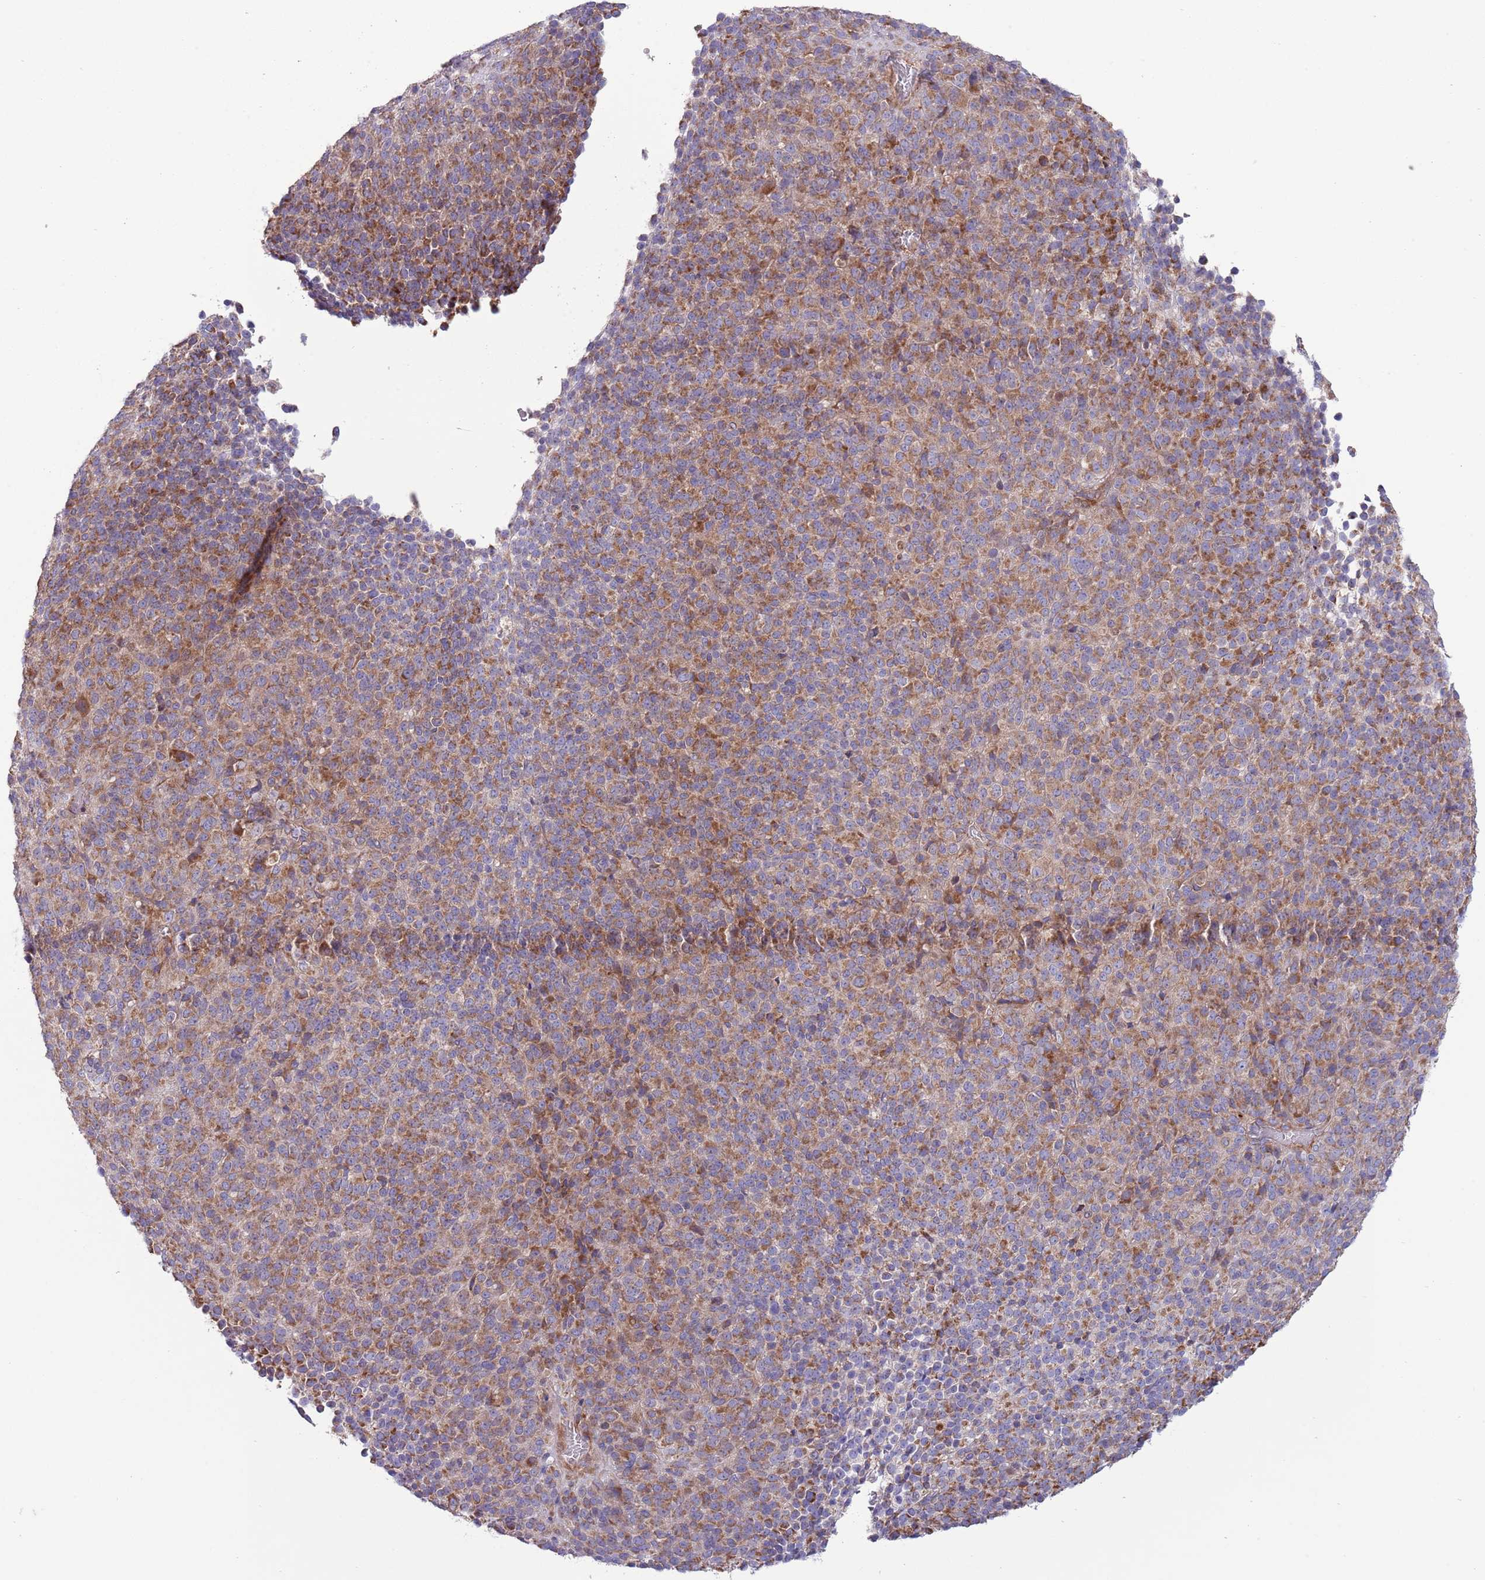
{"staining": {"intensity": "strong", "quantity": "25%-75%", "location": "cytoplasmic/membranous"}, "tissue": "melanoma", "cell_type": "Tumor cells", "image_type": "cancer", "snomed": [{"axis": "morphology", "description": "Malignant melanoma, Metastatic site"}, {"axis": "topography", "description": "Brain"}], "caption": "A brown stain labels strong cytoplasmic/membranous positivity of a protein in human malignant melanoma (metastatic site) tumor cells.", "gene": "TOMM5", "patient": {"sex": "female", "age": 56}}